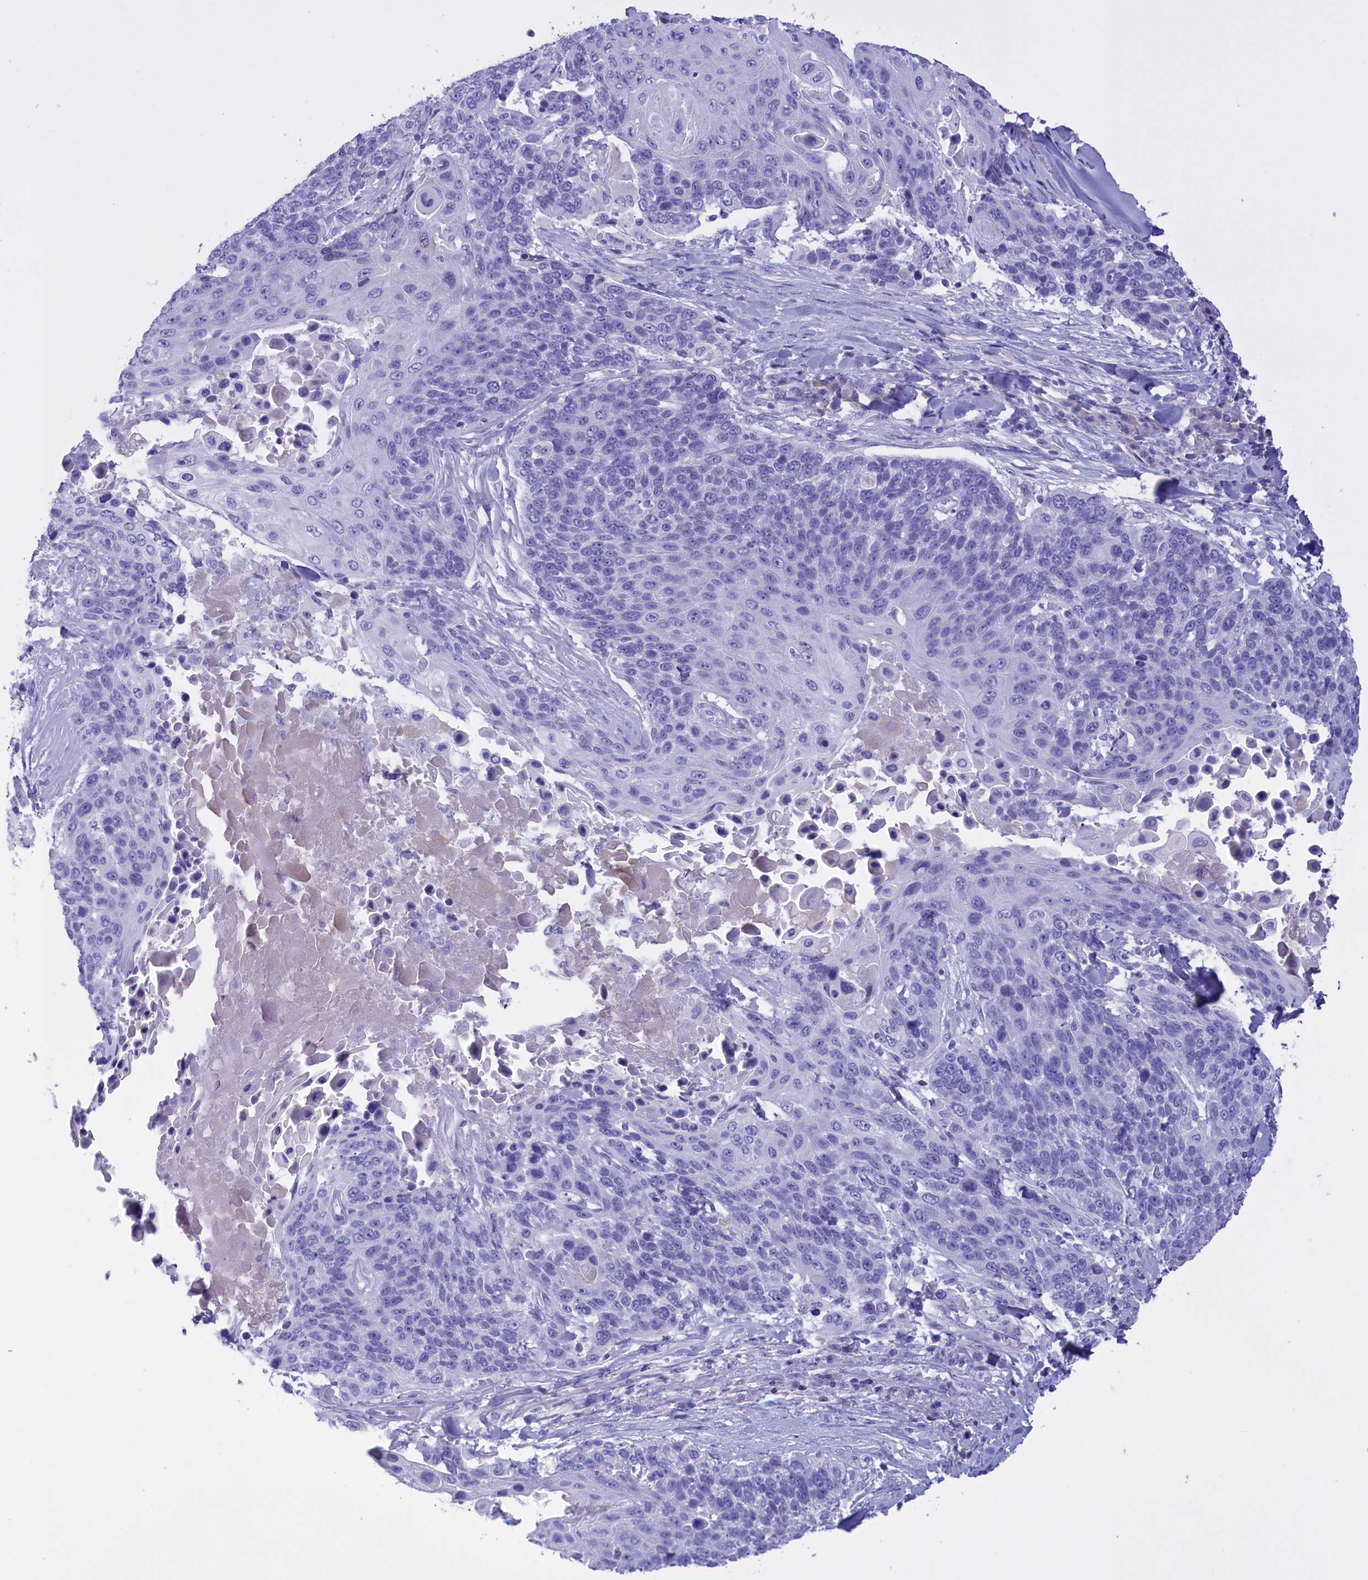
{"staining": {"intensity": "negative", "quantity": "none", "location": "none"}, "tissue": "lung cancer", "cell_type": "Tumor cells", "image_type": "cancer", "snomed": [{"axis": "morphology", "description": "Squamous cell carcinoma, NOS"}, {"axis": "topography", "description": "Lung"}], "caption": "IHC of lung cancer demonstrates no expression in tumor cells.", "gene": "PROK2", "patient": {"sex": "male", "age": 66}}